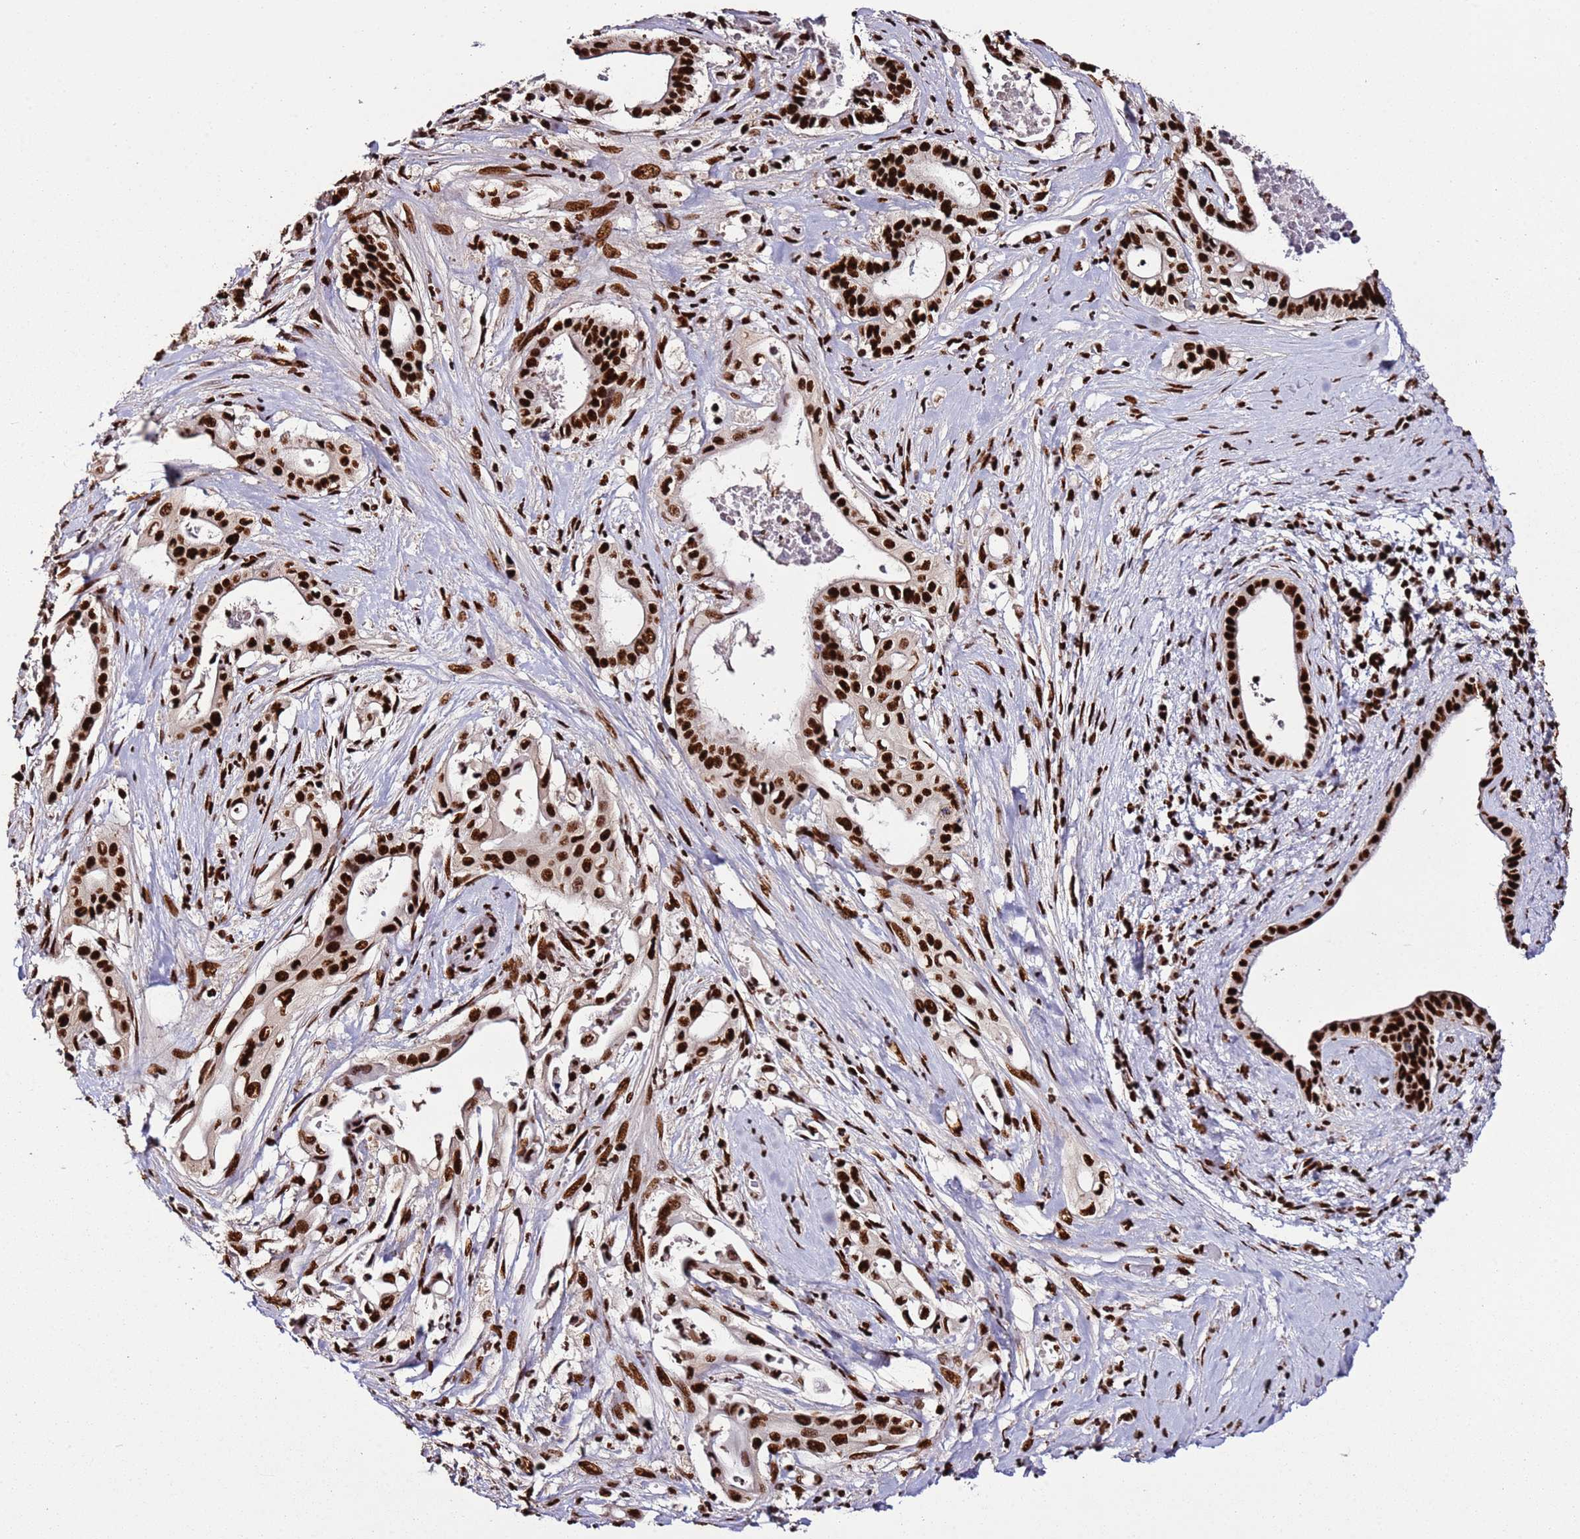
{"staining": {"intensity": "strong", "quantity": ">75%", "location": "nuclear"}, "tissue": "pancreatic cancer", "cell_type": "Tumor cells", "image_type": "cancer", "snomed": [{"axis": "morphology", "description": "Adenocarcinoma, NOS"}, {"axis": "topography", "description": "Pancreas"}], "caption": "Protein positivity by immunohistochemistry shows strong nuclear positivity in about >75% of tumor cells in adenocarcinoma (pancreatic). (DAB IHC with brightfield microscopy, high magnification).", "gene": "C6orf226", "patient": {"sex": "female", "age": 77}}